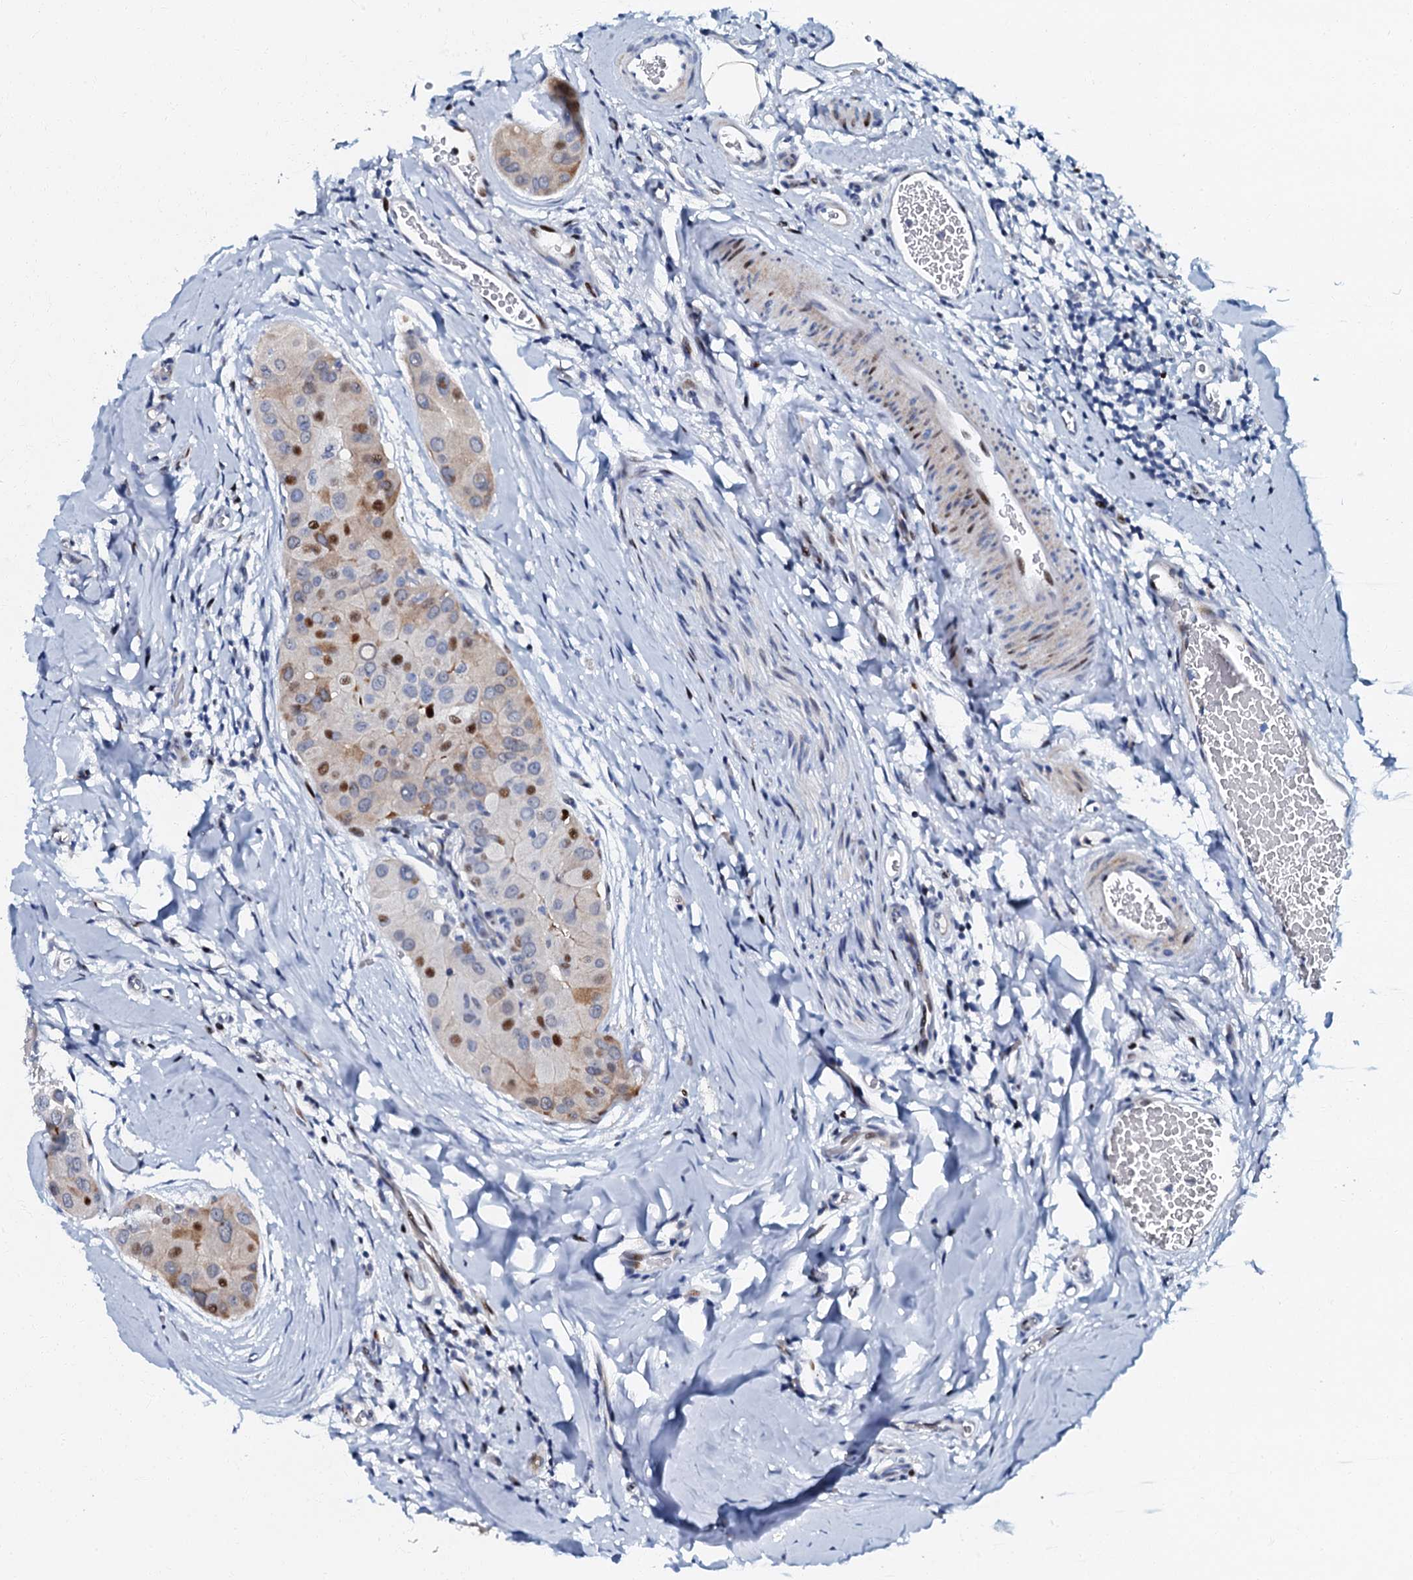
{"staining": {"intensity": "moderate", "quantity": "<25%", "location": "nuclear"}, "tissue": "thyroid cancer", "cell_type": "Tumor cells", "image_type": "cancer", "snomed": [{"axis": "morphology", "description": "Papillary adenocarcinoma, NOS"}, {"axis": "topography", "description": "Thyroid gland"}], "caption": "Immunohistochemical staining of human thyroid papillary adenocarcinoma displays low levels of moderate nuclear protein staining in about <25% of tumor cells.", "gene": "MFSD5", "patient": {"sex": "male", "age": 33}}